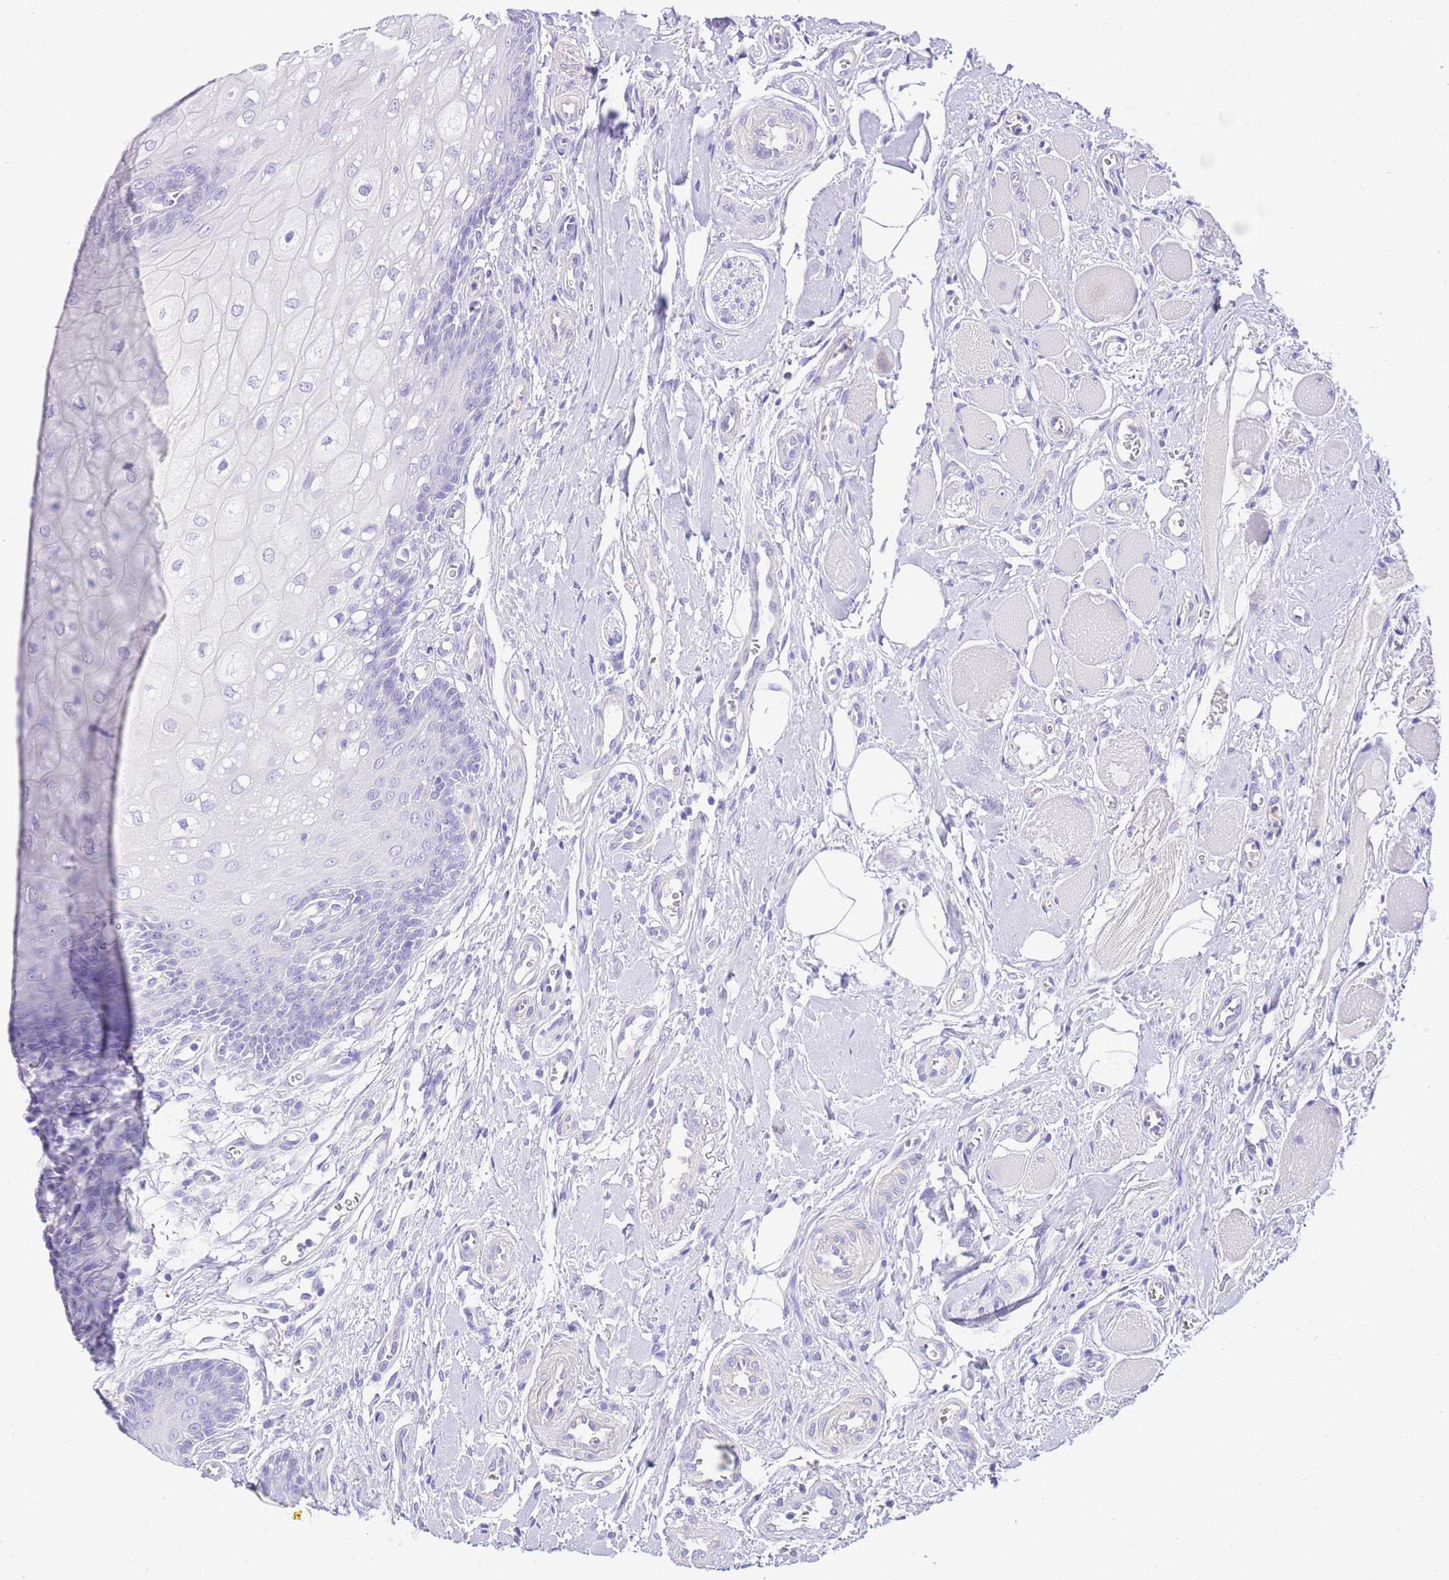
{"staining": {"intensity": "negative", "quantity": "none", "location": "none"}, "tissue": "oral mucosa", "cell_type": "Squamous epithelial cells", "image_type": "normal", "snomed": [{"axis": "morphology", "description": "Normal tissue, NOS"}, {"axis": "morphology", "description": "Squamous cell carcinoma, NOS"}, {"axis": "topography", "description": "Oral tissue"}, {"axis": "topography", "description": "Tounge, NOS"}, {"axis": "topography", "description": "Head-Neck"}], "caption": "The image demonstrates no significant staining in squamous epithelial cells of oral mucosa. The staining was performed using DAB (3,3'-diaminobenzidine) to visualize the protein expression in brown, while the nuclei were stained in blue with hematoxylin (Magnification: 20x).", "gene": "BHLHA15", "patient": {"sex": "male", "age": 79}}